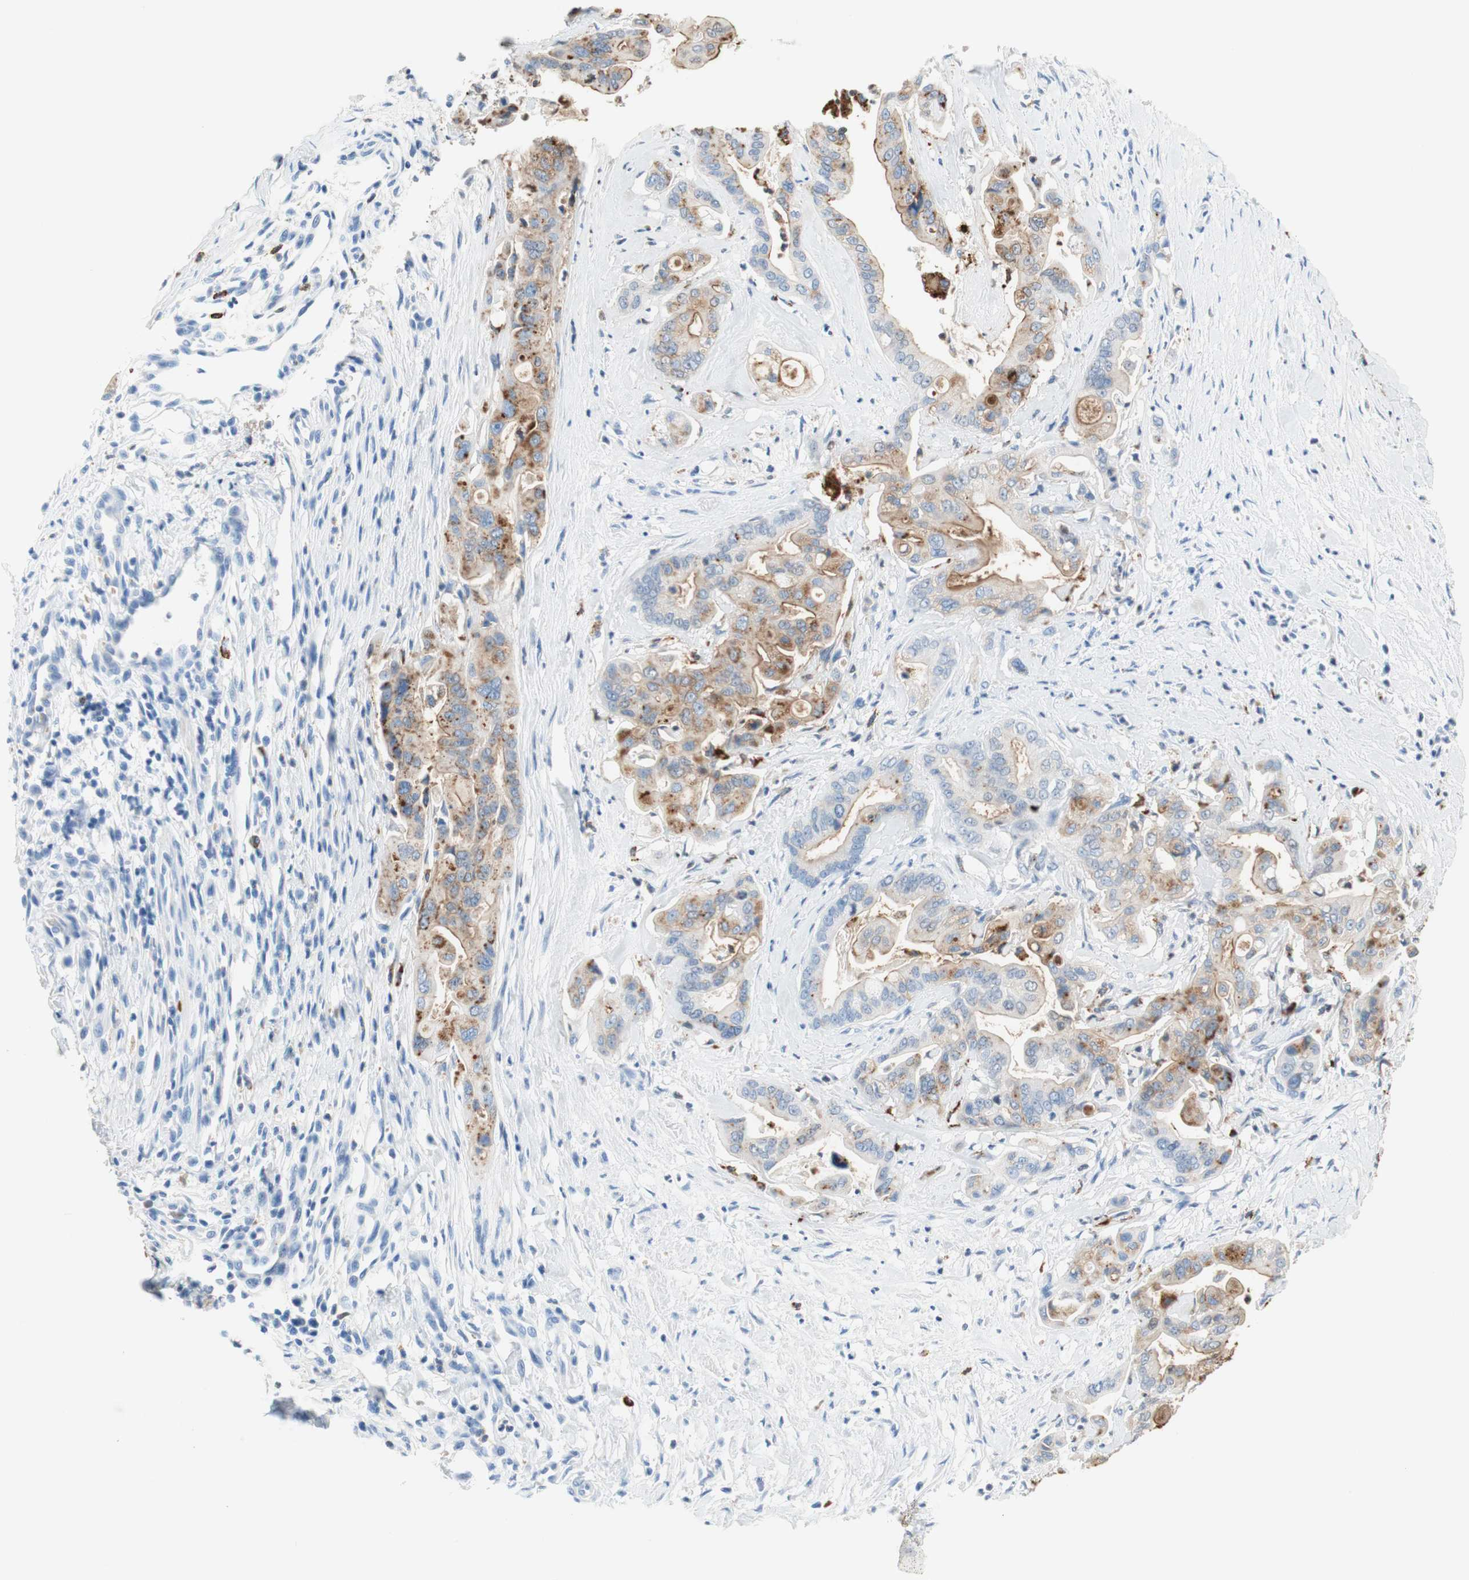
{"staining": {"intensity": "weak", "quantity": ">75%", "location": "cytoplasmic/membranous"}, "tissue": "pancreatic cancer", "cell_type": "Tumor cells", "image_type": "cancer", "snomed": [{"axis": "morphology", "description": "Adenocarcinoma, NOS"}, {"axis": "topography", "description": "Pancreas"}], "caption": "Approximately >75% of tumor cells in human adenocarcinoma (pancreatic) demonstrate weak cytoplasmic/membranous protein expression as visualized by brown immunohistochemical staining.", "gene": "CEACAM1", "patient": {"sex": "female", "age": 75}}